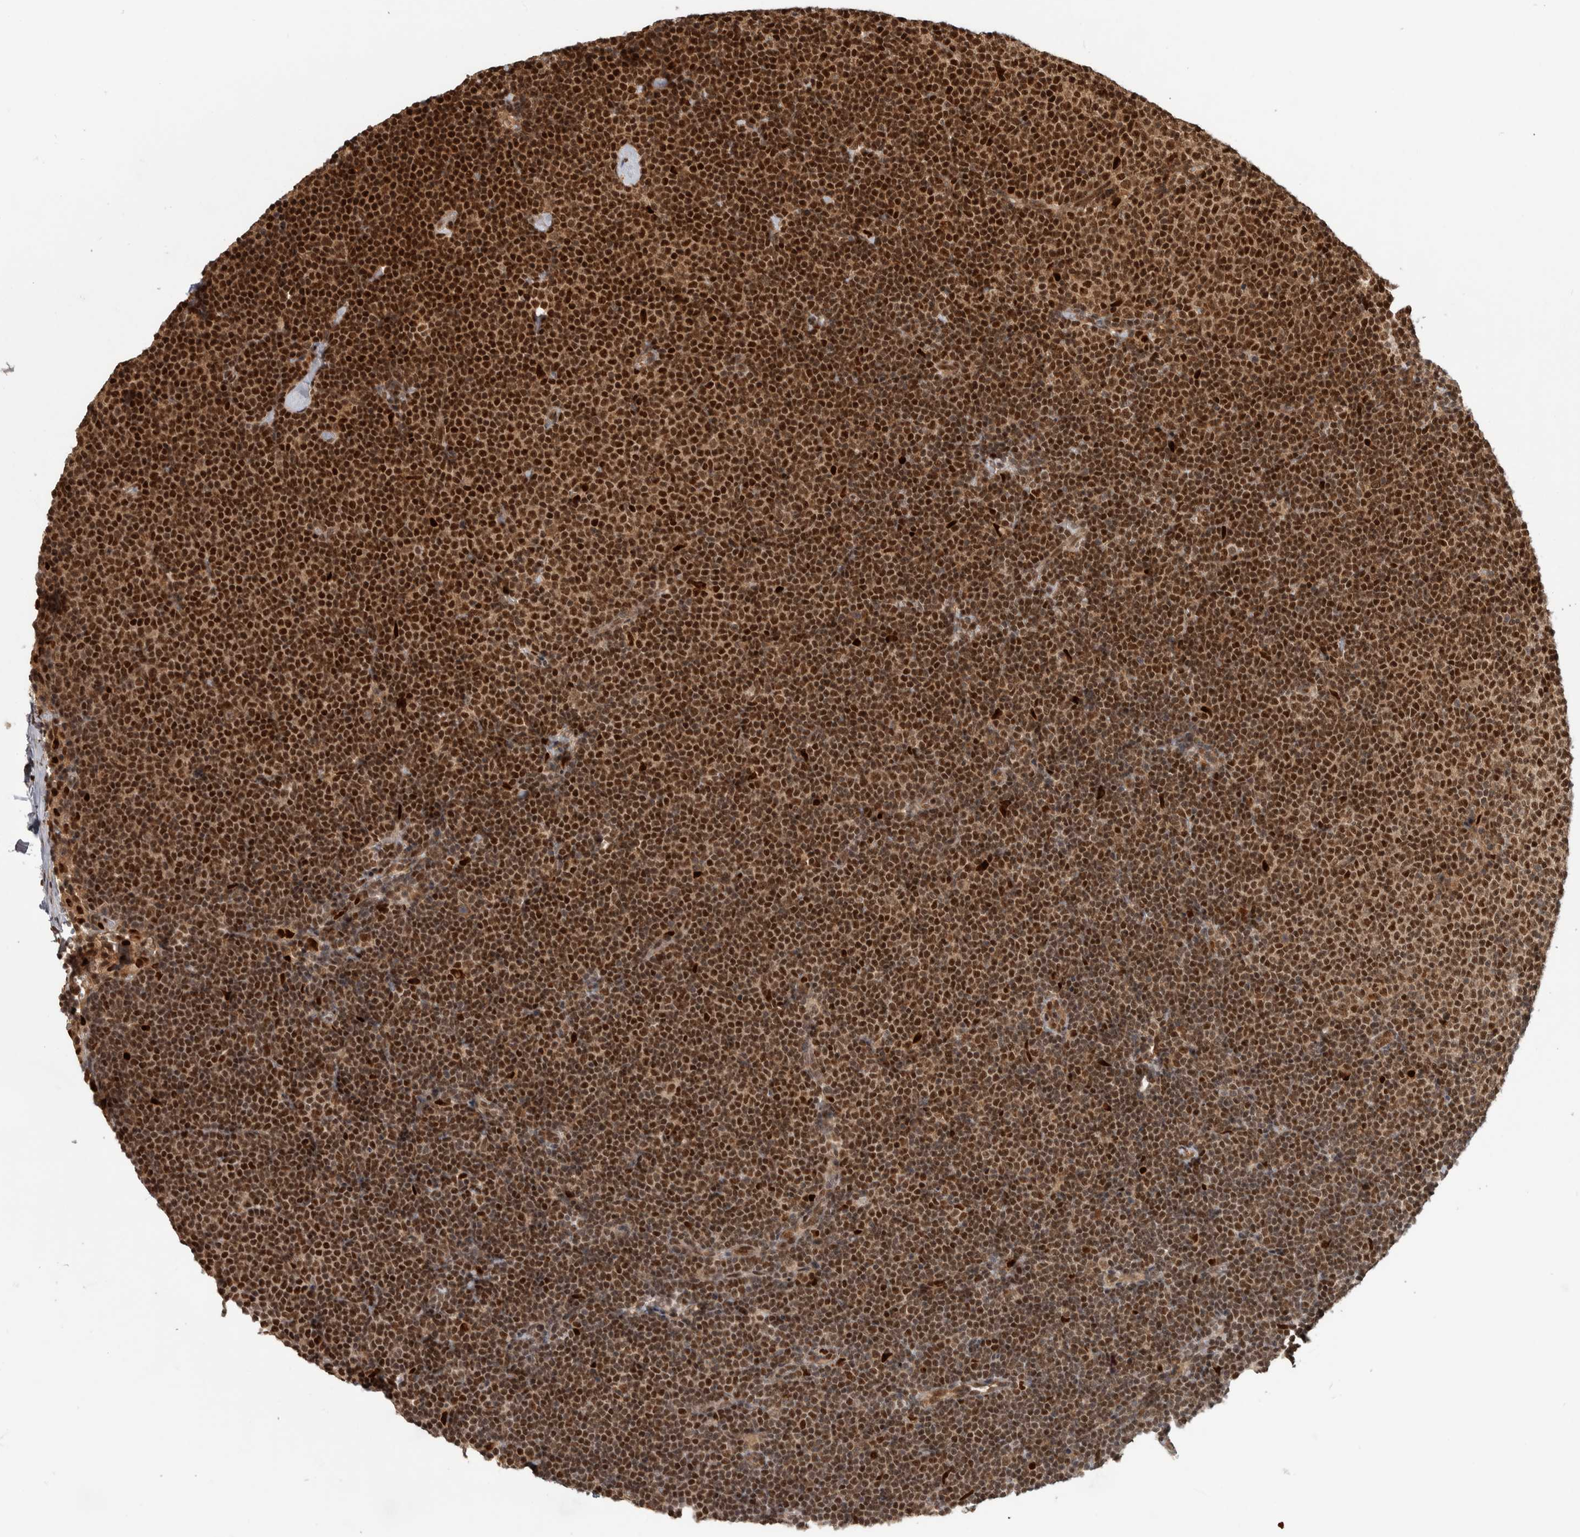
{"staining": {"intensity": "strong", "quantity": ">75%", "location": "nuclear"}, "tissue": "lymphoma", "cell_type": "Tumor cells", "image_type": "cancer", "snomed": [{"axis": "morphology", "description": "Malignant lymphoma, non-Hodgkin's type, Low grade"}, {"axis": "topography", "description": "Lymph node"}], "caption": "DAB (3,3'-diaminobenzidine) immunohistochemical staining of human lymphoma reveals strong nuclear protein expression in about >75% of tumor cells.", "gene": "RPS6KA4", "patient": {"sex": "female", "age": 53}}